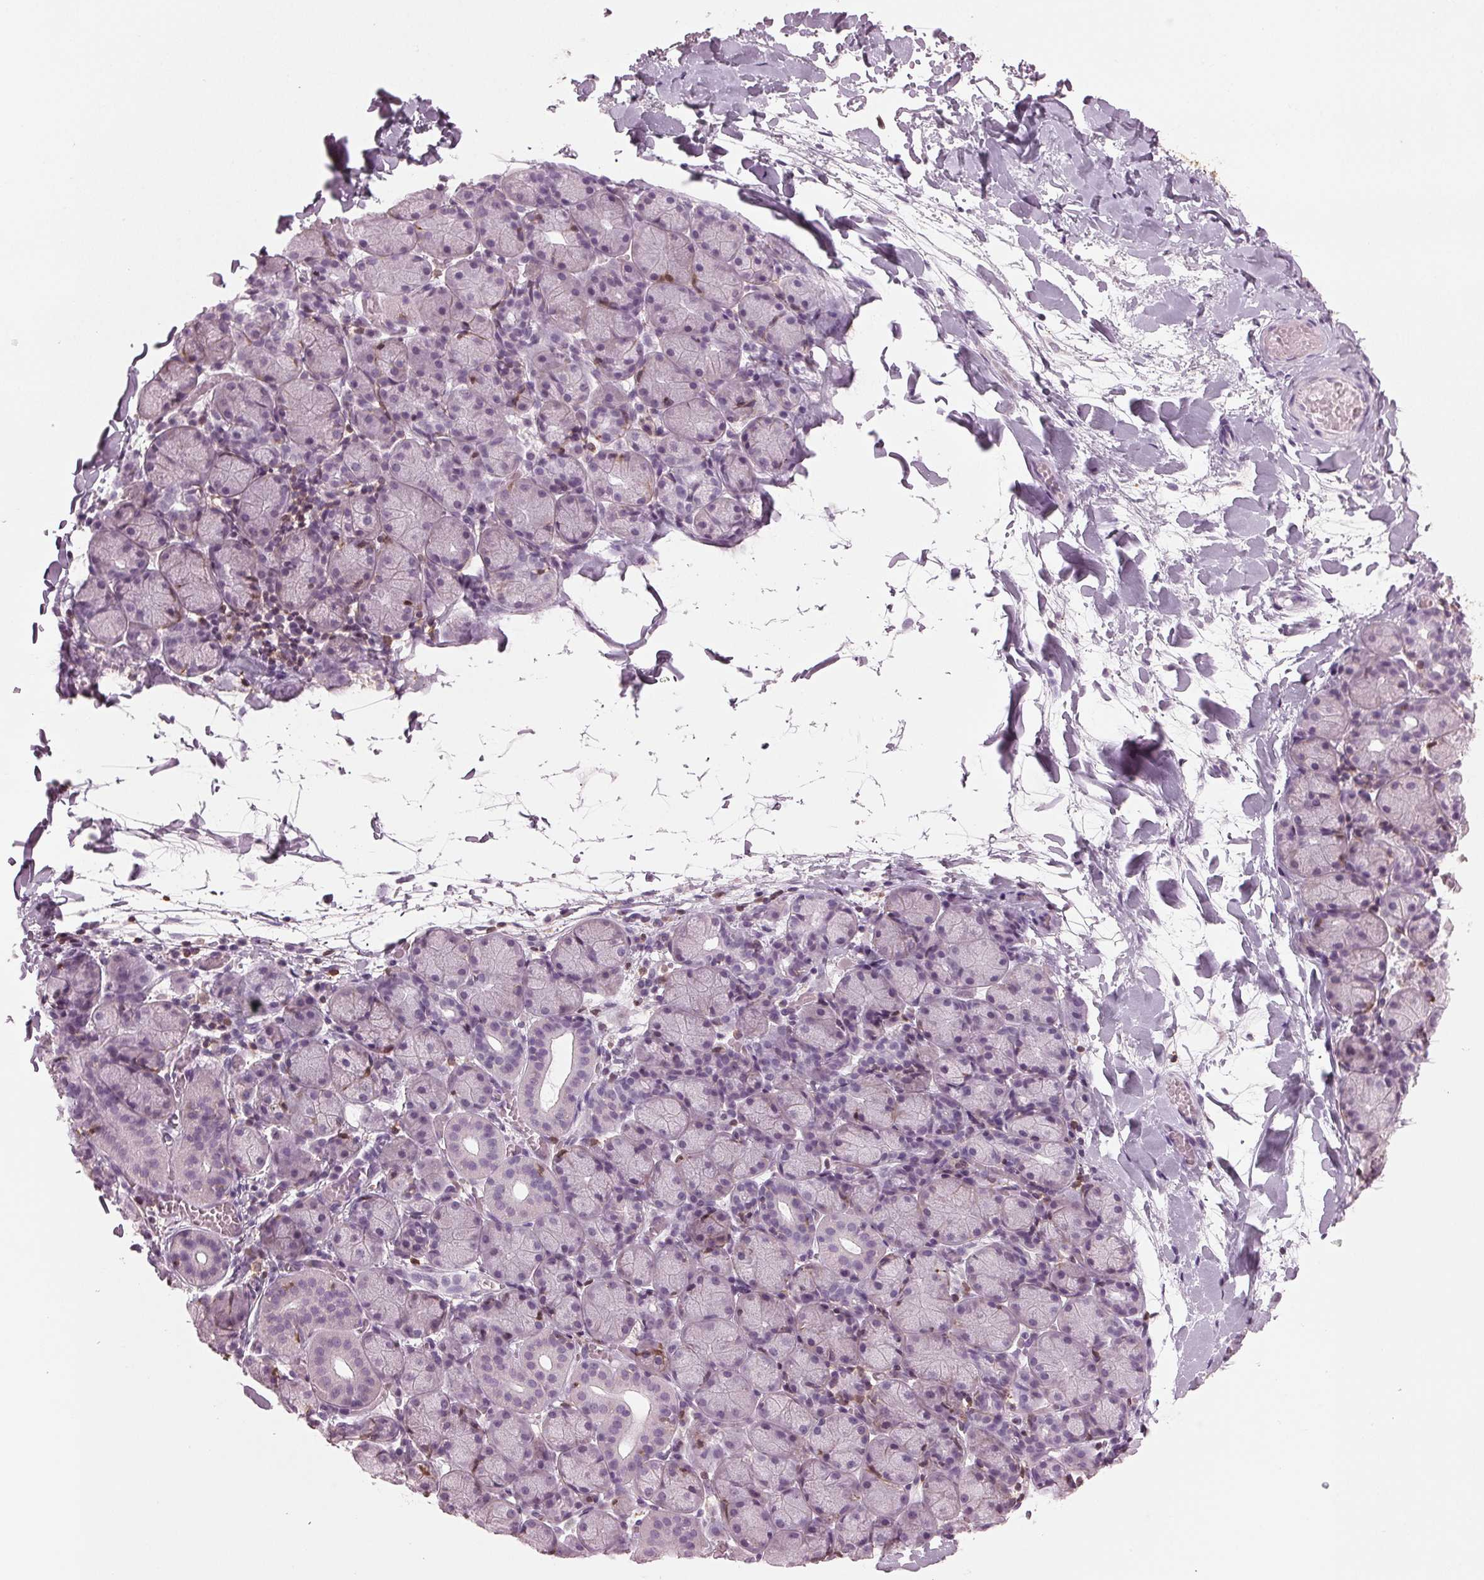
{"staining": {"intensity": "negative", "quantity": "none", "location": "none"}, "tissue": "salivary gland", "cell_type": "Glandular cells", "image_type": "normal", "snomed": [{"axis": "morphology", "description": "Normal tissue, NOS"}, {"axis": "topography", "description": "Salivary gland"}], "caption": "Protein analysis of unremarkable salivary gland demonstrates no significant staining in glandular cells.", "gene": "BTLA", "patient": {"sex": "female", "age": 24}}